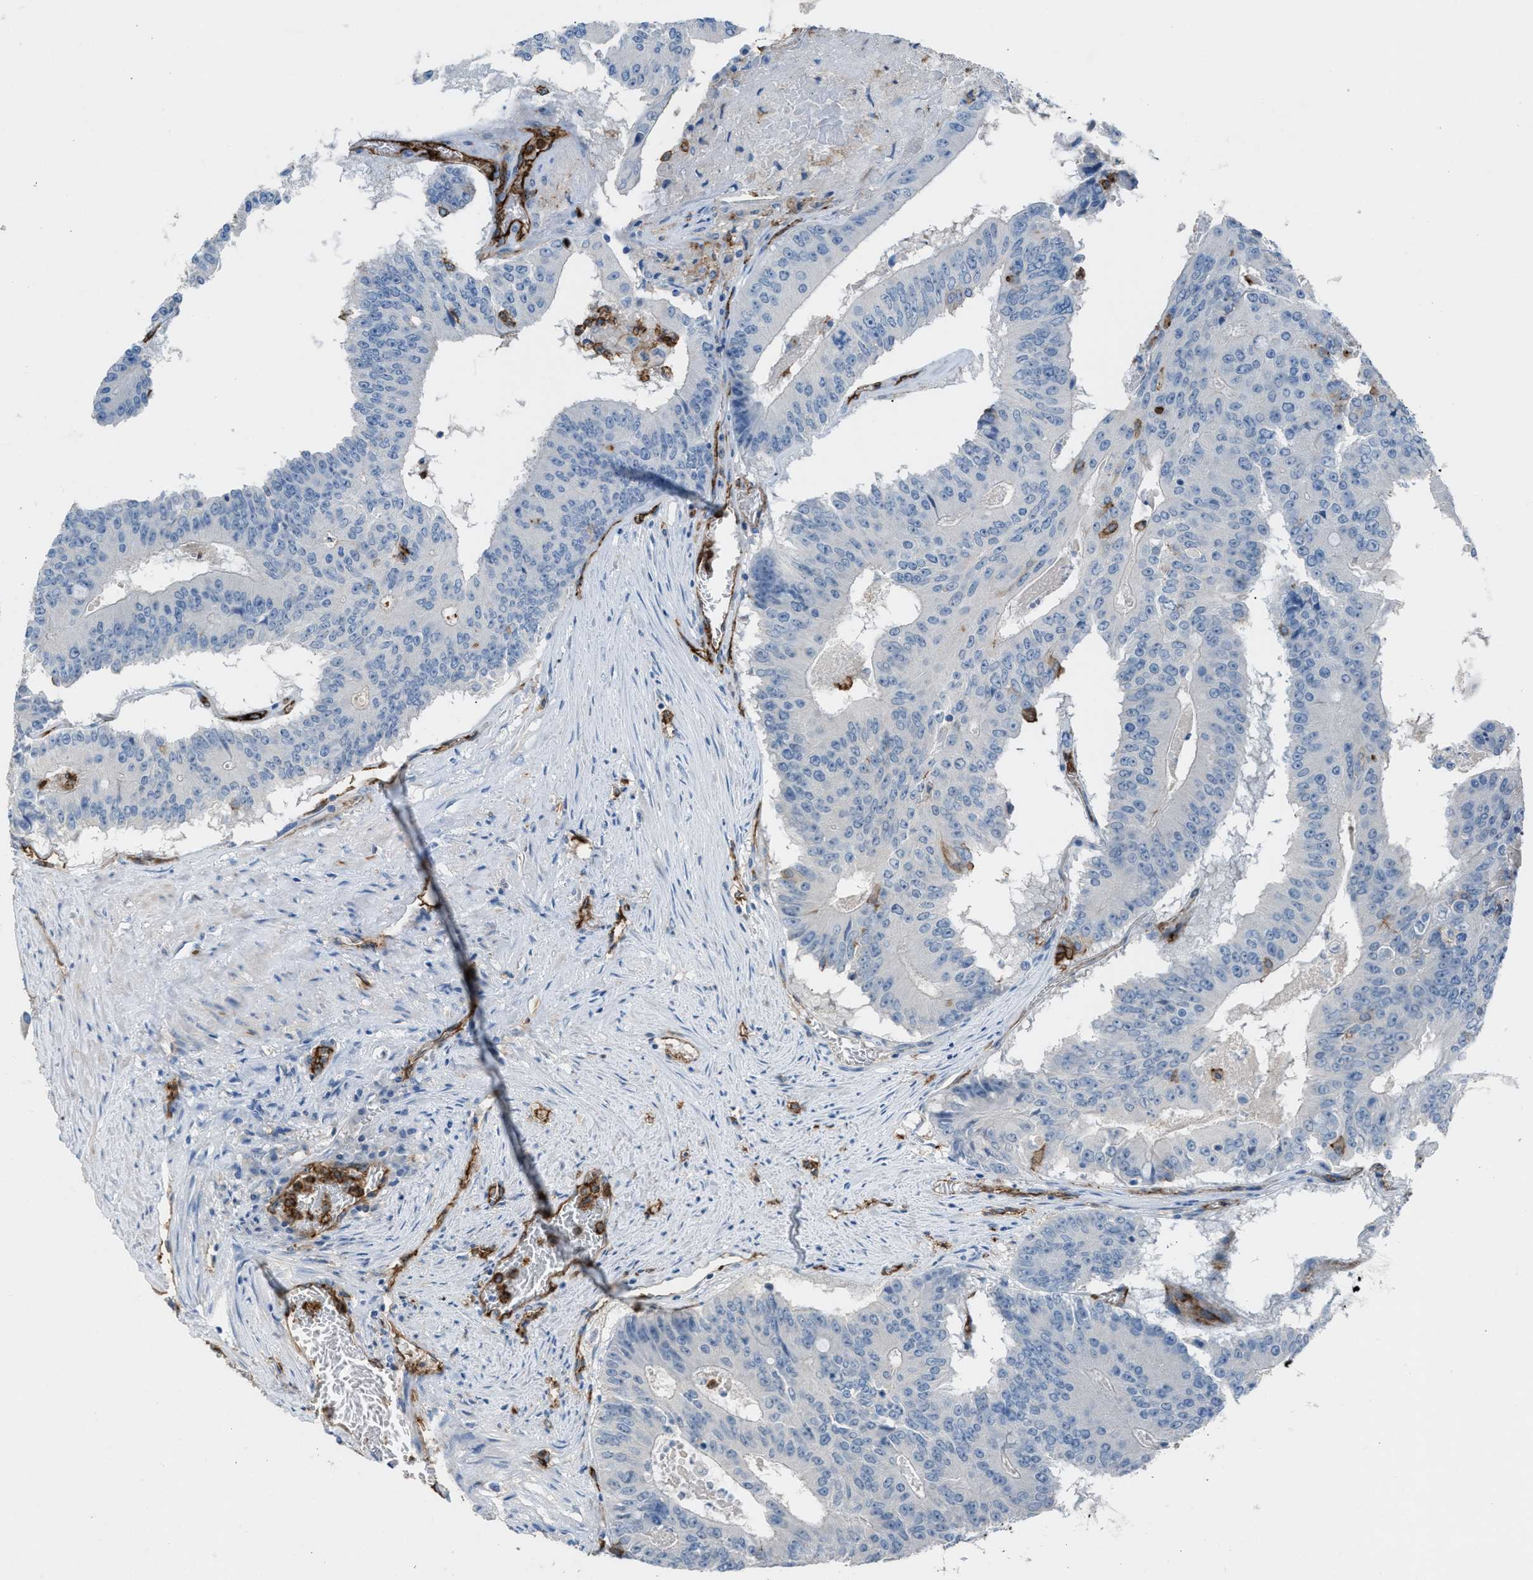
{"staining": {"intensity": "negative", "quantity": "none", "location": "none"}, "tissue": "colorectal cancer", "cell_type": "Tumor cells", "image_type": "cancer", "snomed": [{"axis": "morphology", "description": "Adenocarcinoma, NOS"}, {"axis": "topography", "description": "Colon"}], "caption": "Protein analysis of colorectal adenocarcinoma displays no significant expression in tumor cells.", "gene": "DYSF", "patient": {"sex": "male", "age": 87}}